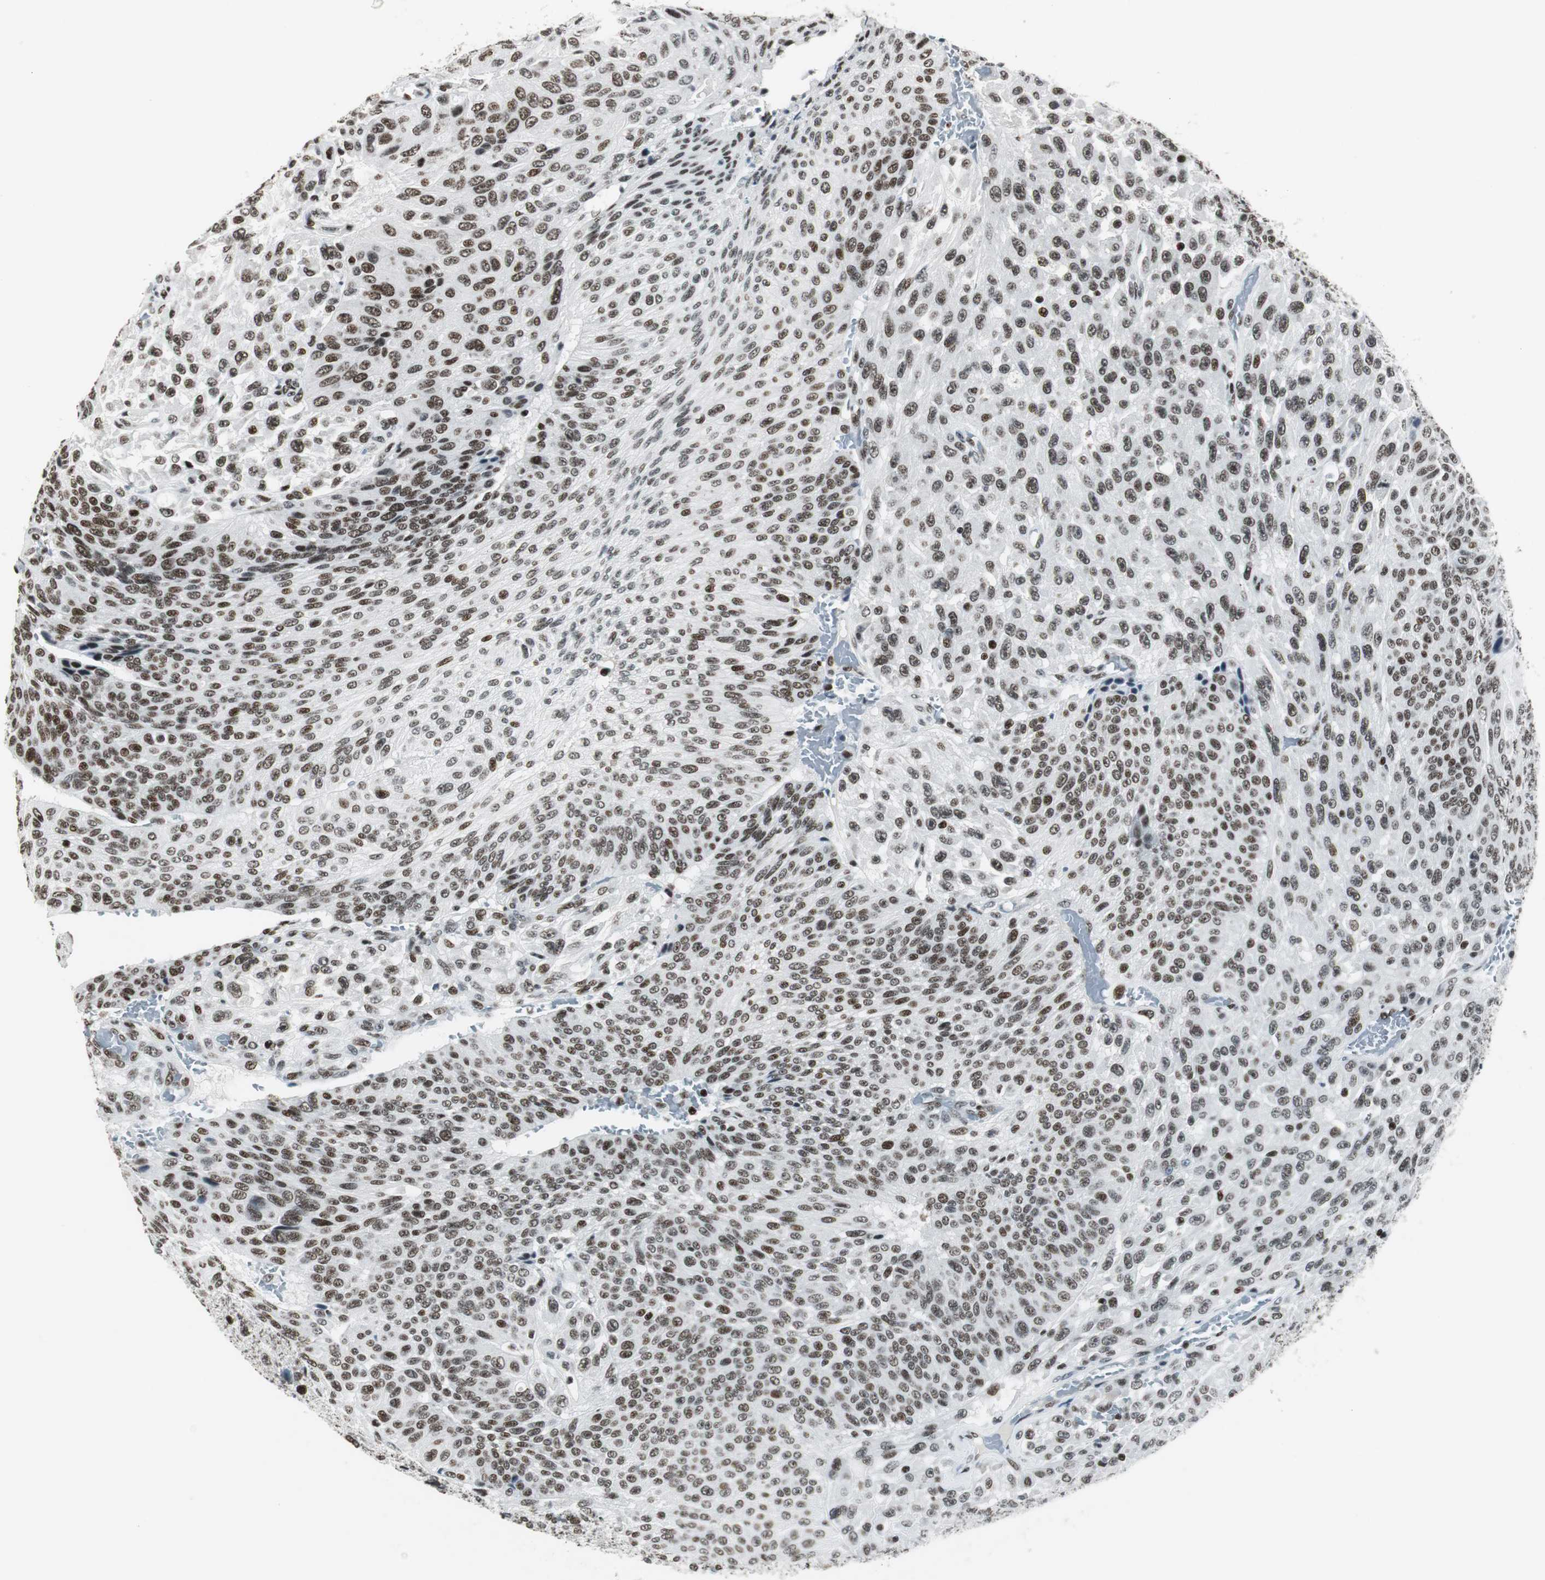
{"staining": {"intensity": "moderate", "quantity": ">75%", "location": "nuclear"}, "tissue": "urothelial cancer", "cell_type": "Tumor cells", "image_type": "cancer", "snomed": [{"axis": "morphology", "description": "Urothelial carcinoma, High grade"}, {"axis": "topography", "description": "Urinary bladder"}], "caption": "Immunohistochemical staining of high-grade urothelial carcinoma displays moderate nuclear protein positivity in about >75% of tumor cells.", "gene": "RBBP4", "patient": {"sex": "male", "age": 66}}